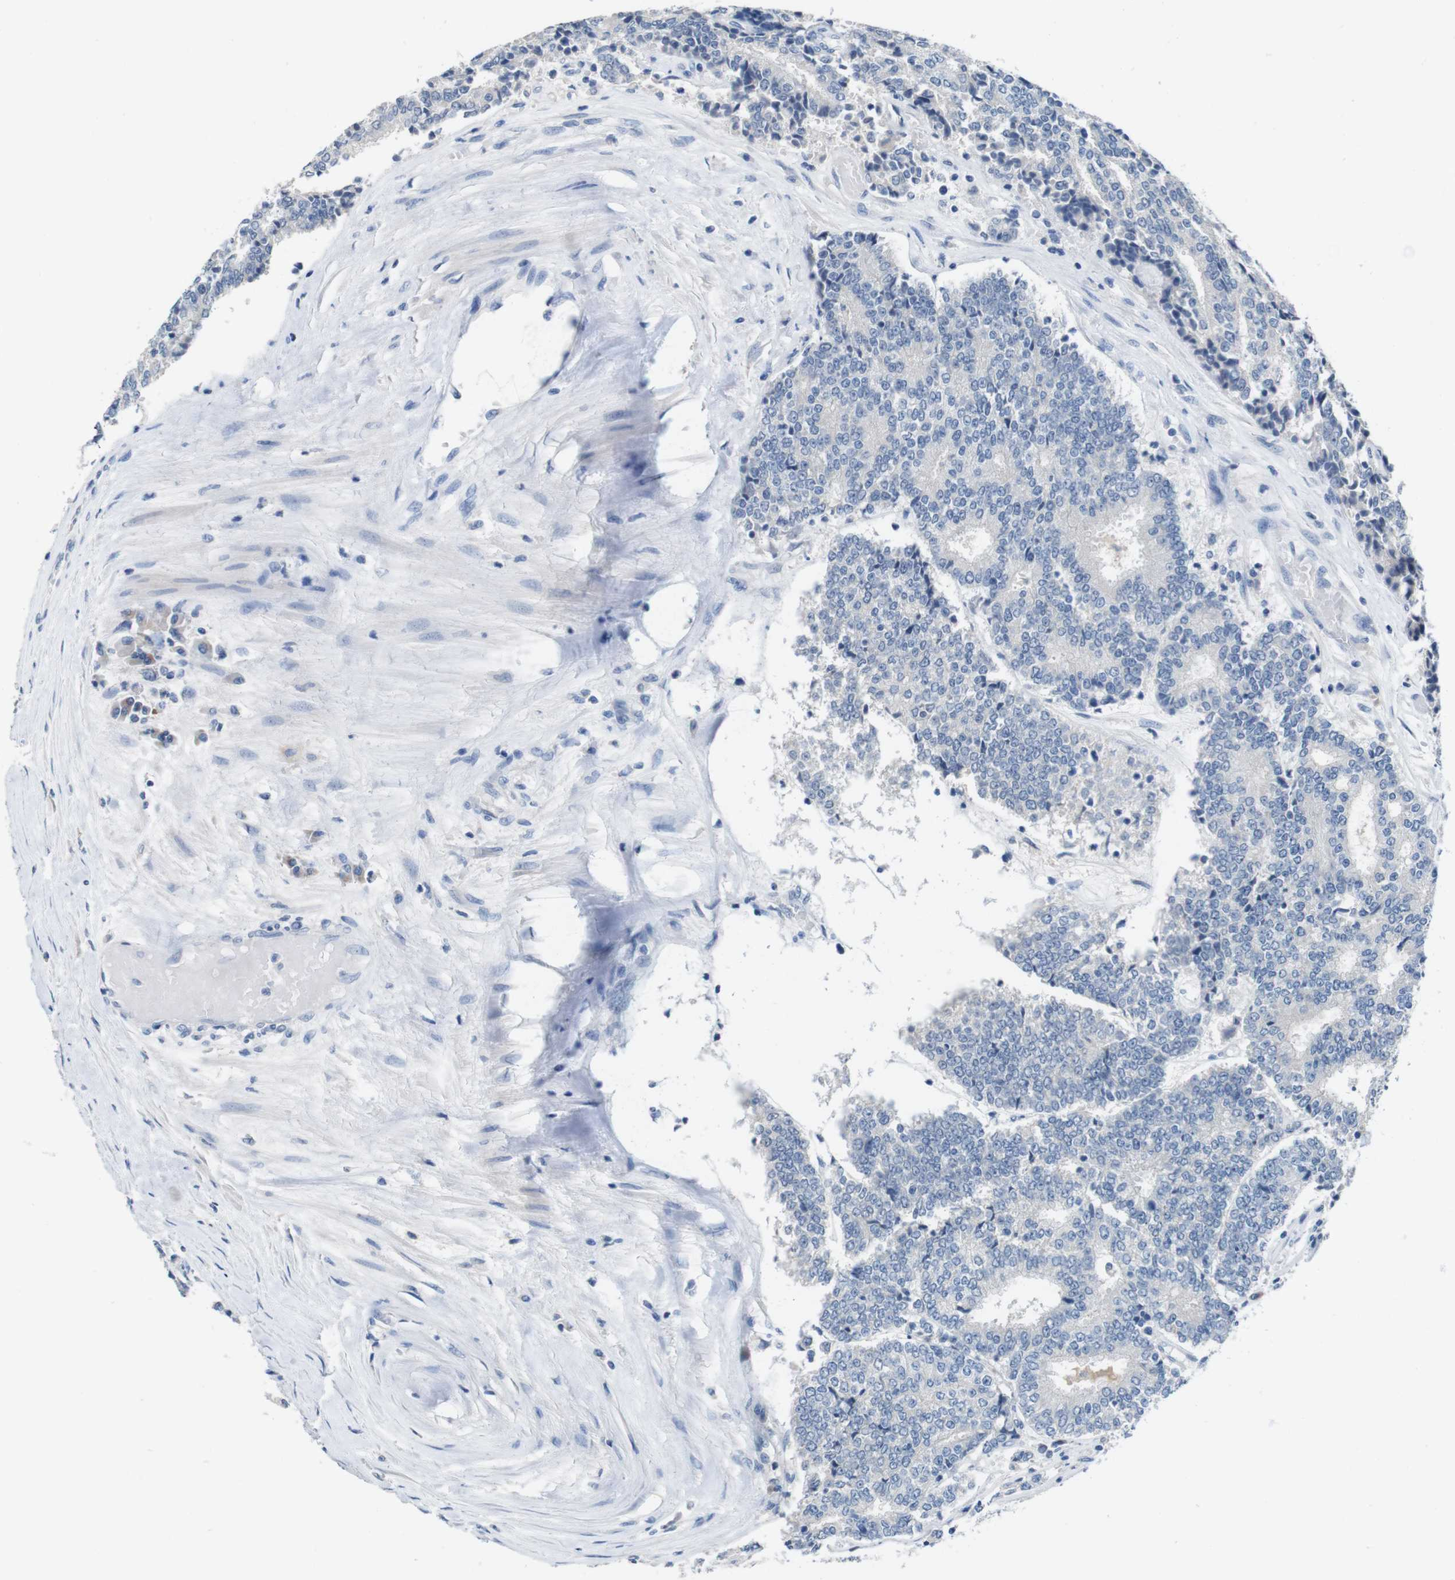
{"staining": {"intensity": "negative", "quantity": "none", "location": "none"}, "tissue": "prostate cancer", "cell_type": "Tumor cells", "image_type": "cancer", "snomed": [{"axis": "morphology", "description": "Normal tissue, NOS"}, {"axis": "morphology", "description": "Adenocarcinoma, High grade"}, {"axis": "topography", "description": "Prostate"}, {"axis": "topography", "description": "Seminal veicle"}], "caption": "IHC micrograph of human prostate cancer (high-grade adenocarcinoma) stained for a protein (brown), which displays no positivity in tumor cells.", "gene": "SLC2A8", "patient": {"sex": "male", "age": 55}}